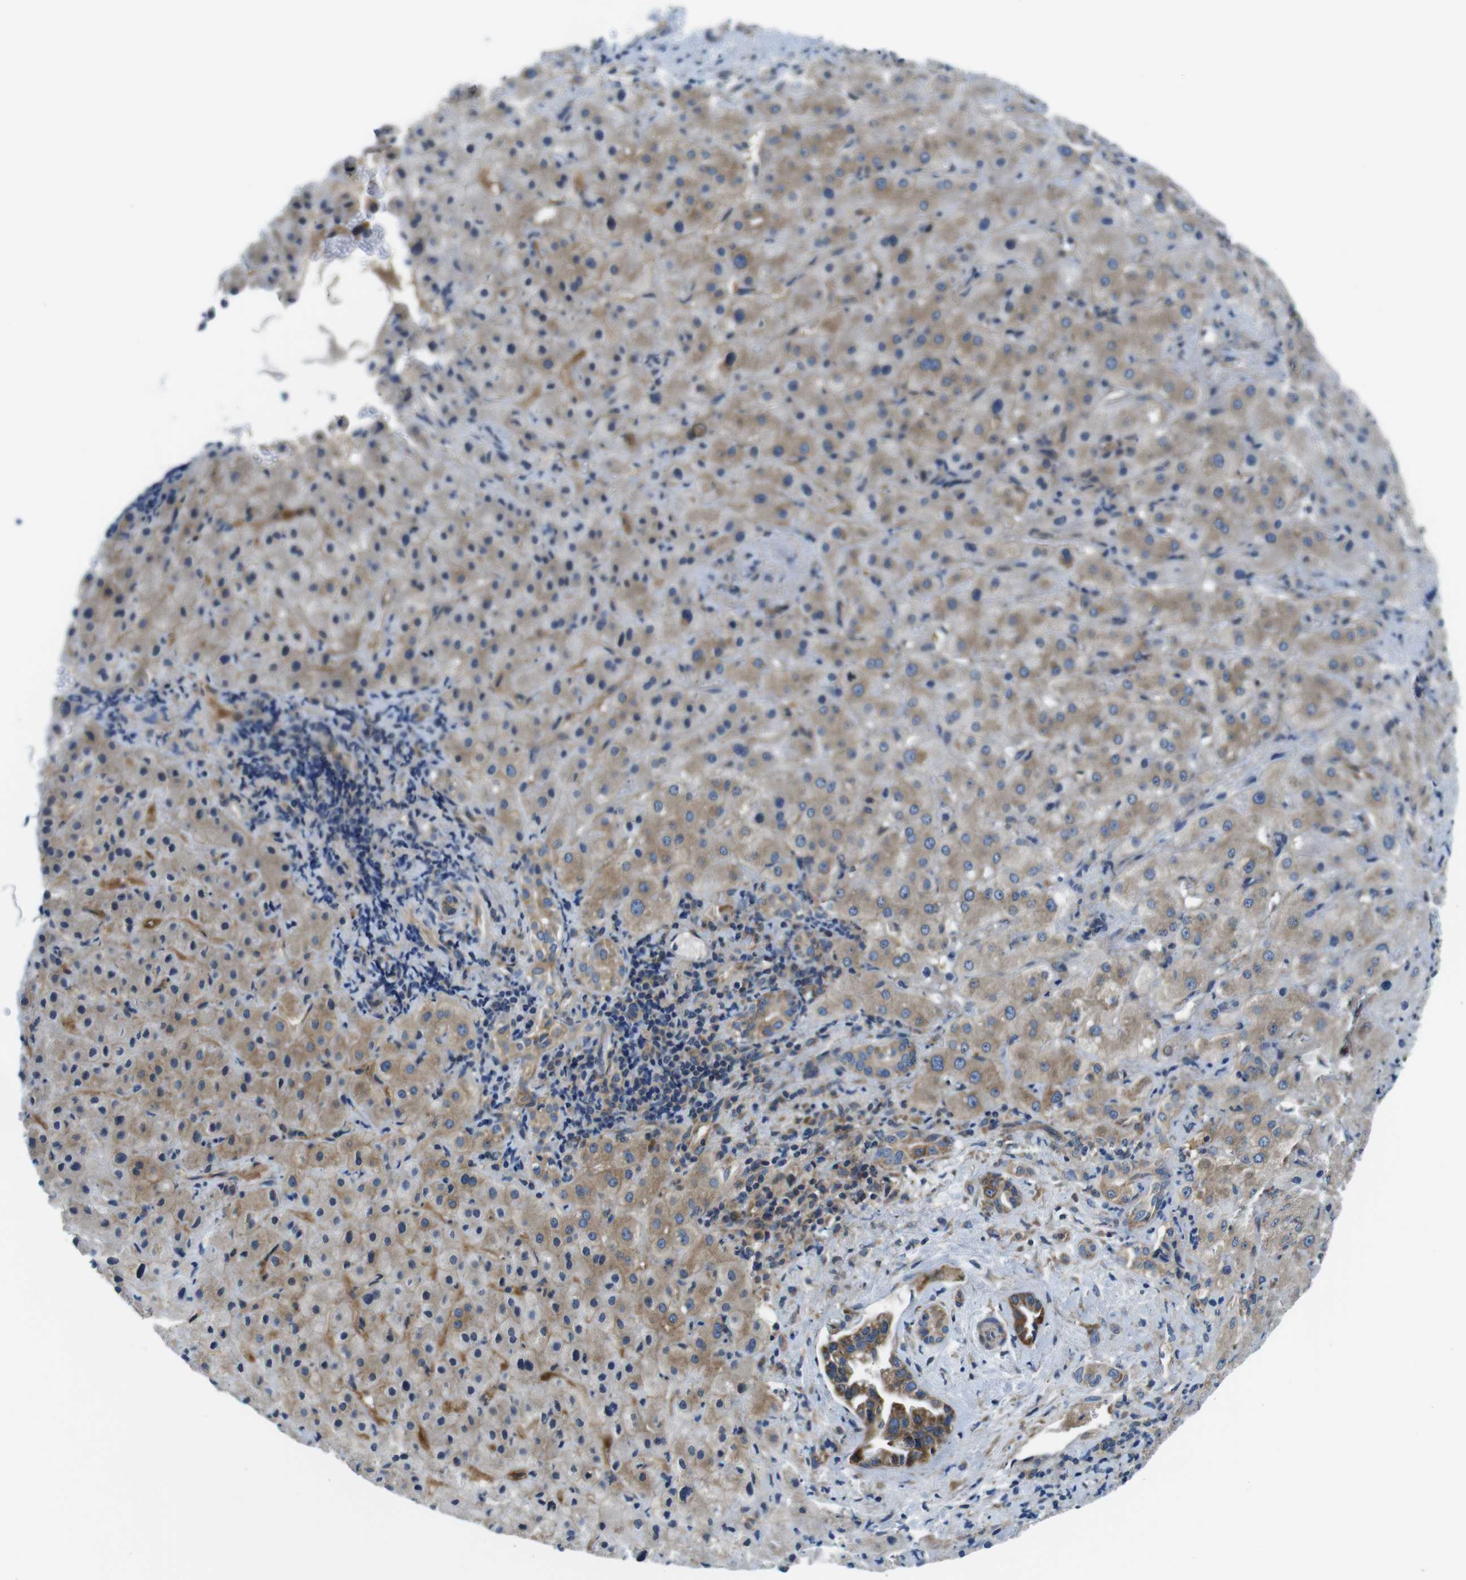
{"staining": {"intensity": "strong", "quantity": ">75%", "location": "cytoplasmic/membranous"}, "tissue": "liver cancer", "cell_type": "Tumor cells", "image_type": "cancer", "snomed": [{"axis": "morphology", "description": "Cholangiocarcinoma"}, {"axis": "topography", "description": "Liver"}], "caption": "The image shows immunohistochemical staining of liver cancer (cholangiocarcinoma). There is strong cytoplasmic/membranous expression is seen in approximately >75% of tumor cells.", "gene": "EIF2B5", "patient": {"sex": "female", "age": 65}}